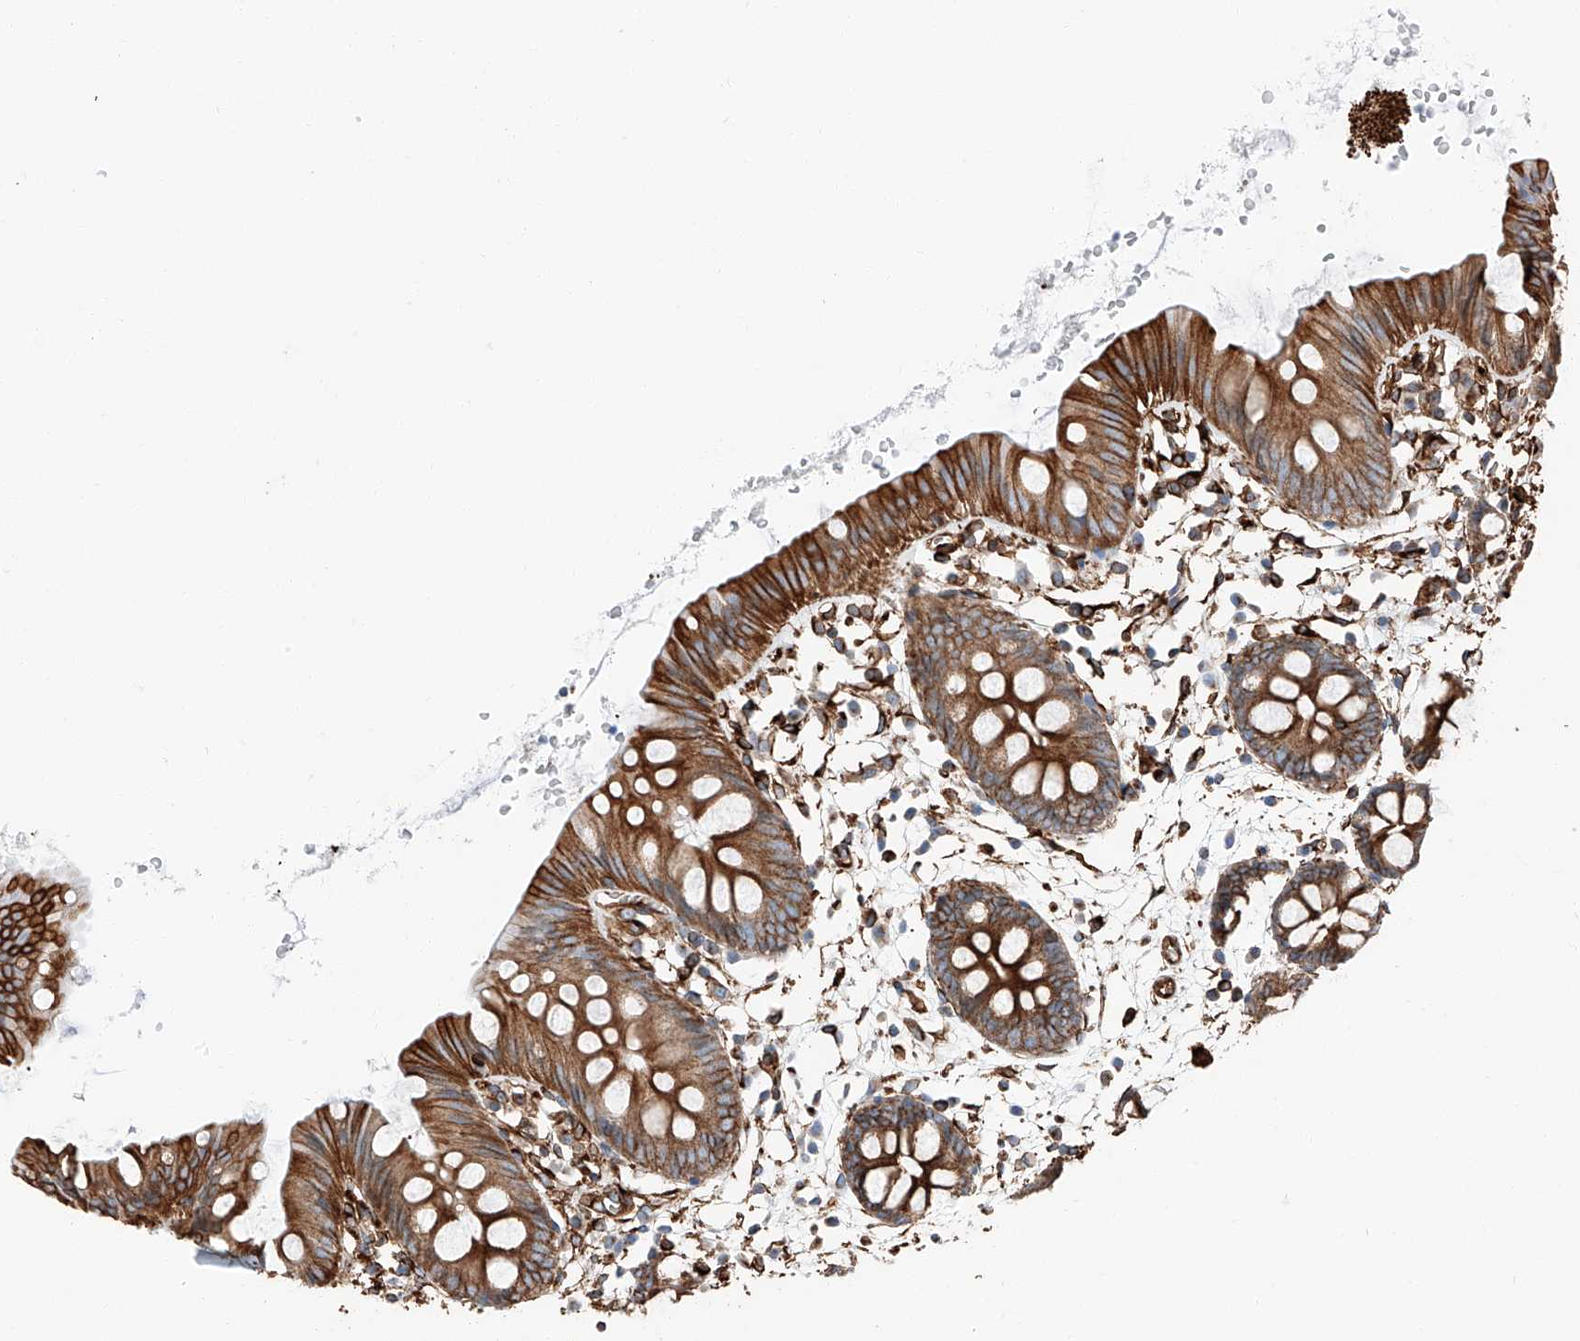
{"staining": {"intensity": "strong", "quantity": ">75%", "location": "cytoplasmic/membranous"}, "tissue": "colon", "cell_type": "Endothelial cells", "image_type": "normal", "snomed": [{"axis": "morphology", "description": "Normal tissue, NOS"}, {"axis": "topography", "description": "Colon"}], "caption": "The image exhibits immunohistochemical staining of benign colon. There is strong cytoplasmic/membranous expression is appreciated in approximately >75% of endothelial cells. (DAB (3,3'-diaminobenzidine) IHC with brightfield microscopy, high magnification).", "gene": "ZNF804A", "patient": {"sex": "male", "age": 56}}